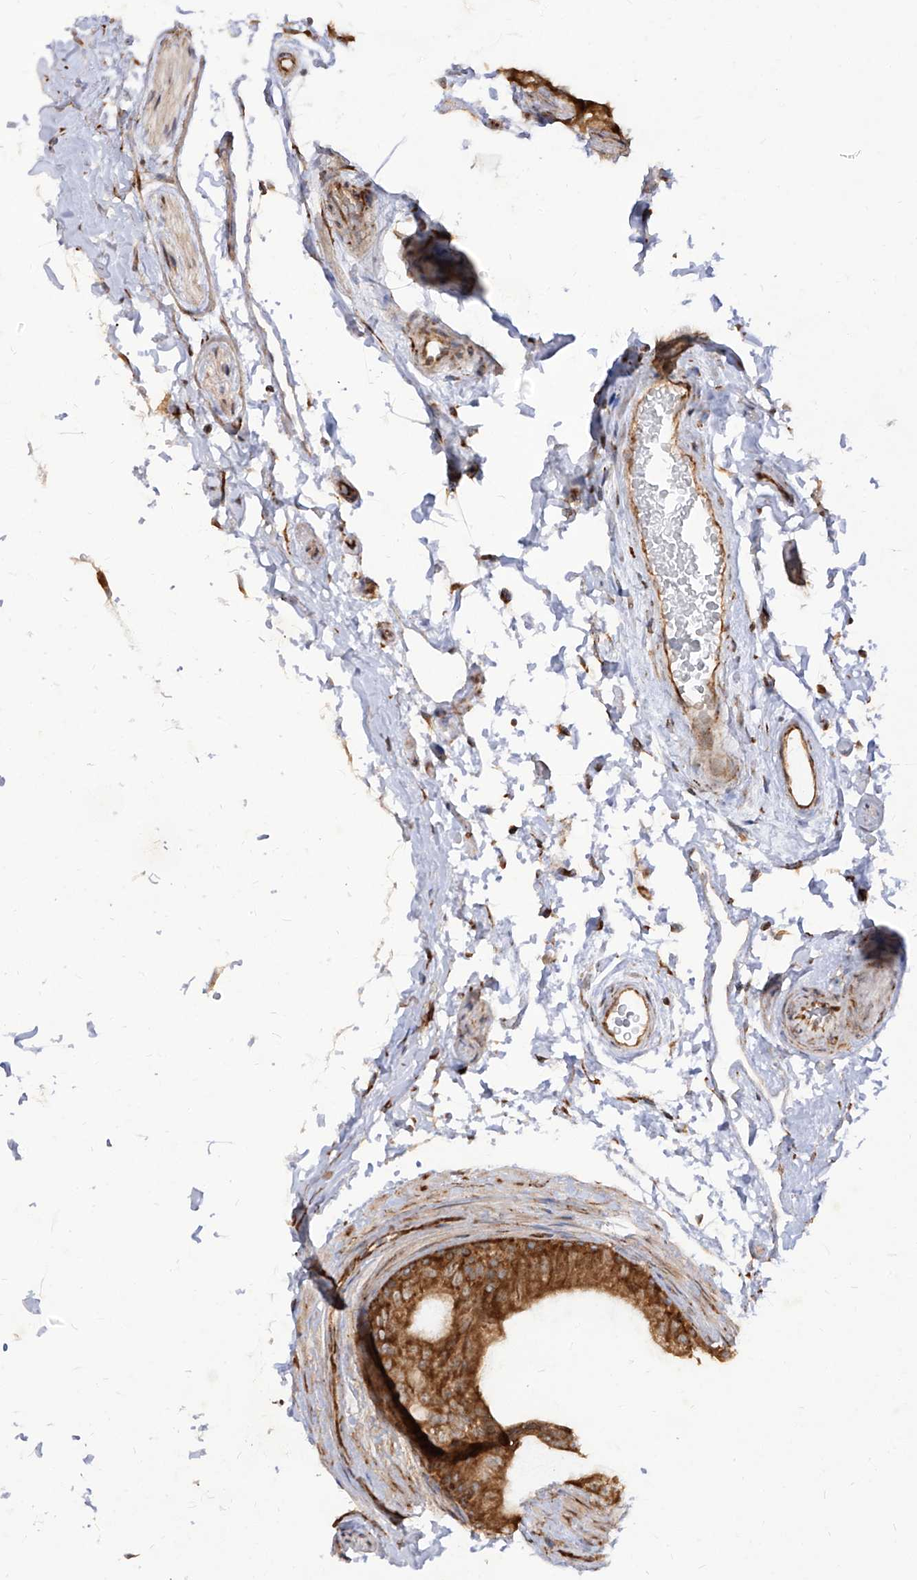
{"staining": {"intensity": "strong", "quantity": ">75%", "location": "cytoplasmic/membranous"}, "tissue": "epididymis", "cell_type": "Glandular cells", "image_type": "normal", "snomed": [{"axis": "morphology", "description": "Normal tissue, NOS"}, {"axis": "topography", "description": "Epididymis"}], "caption": "Immunohistochemical staining of unremarkable epididymis reveals high levels of strong cytoplasmic/membranous staining in about >75% of glandular cells.", "gene": "RPS25", "patient": {"sex": "male", "age": 49}}